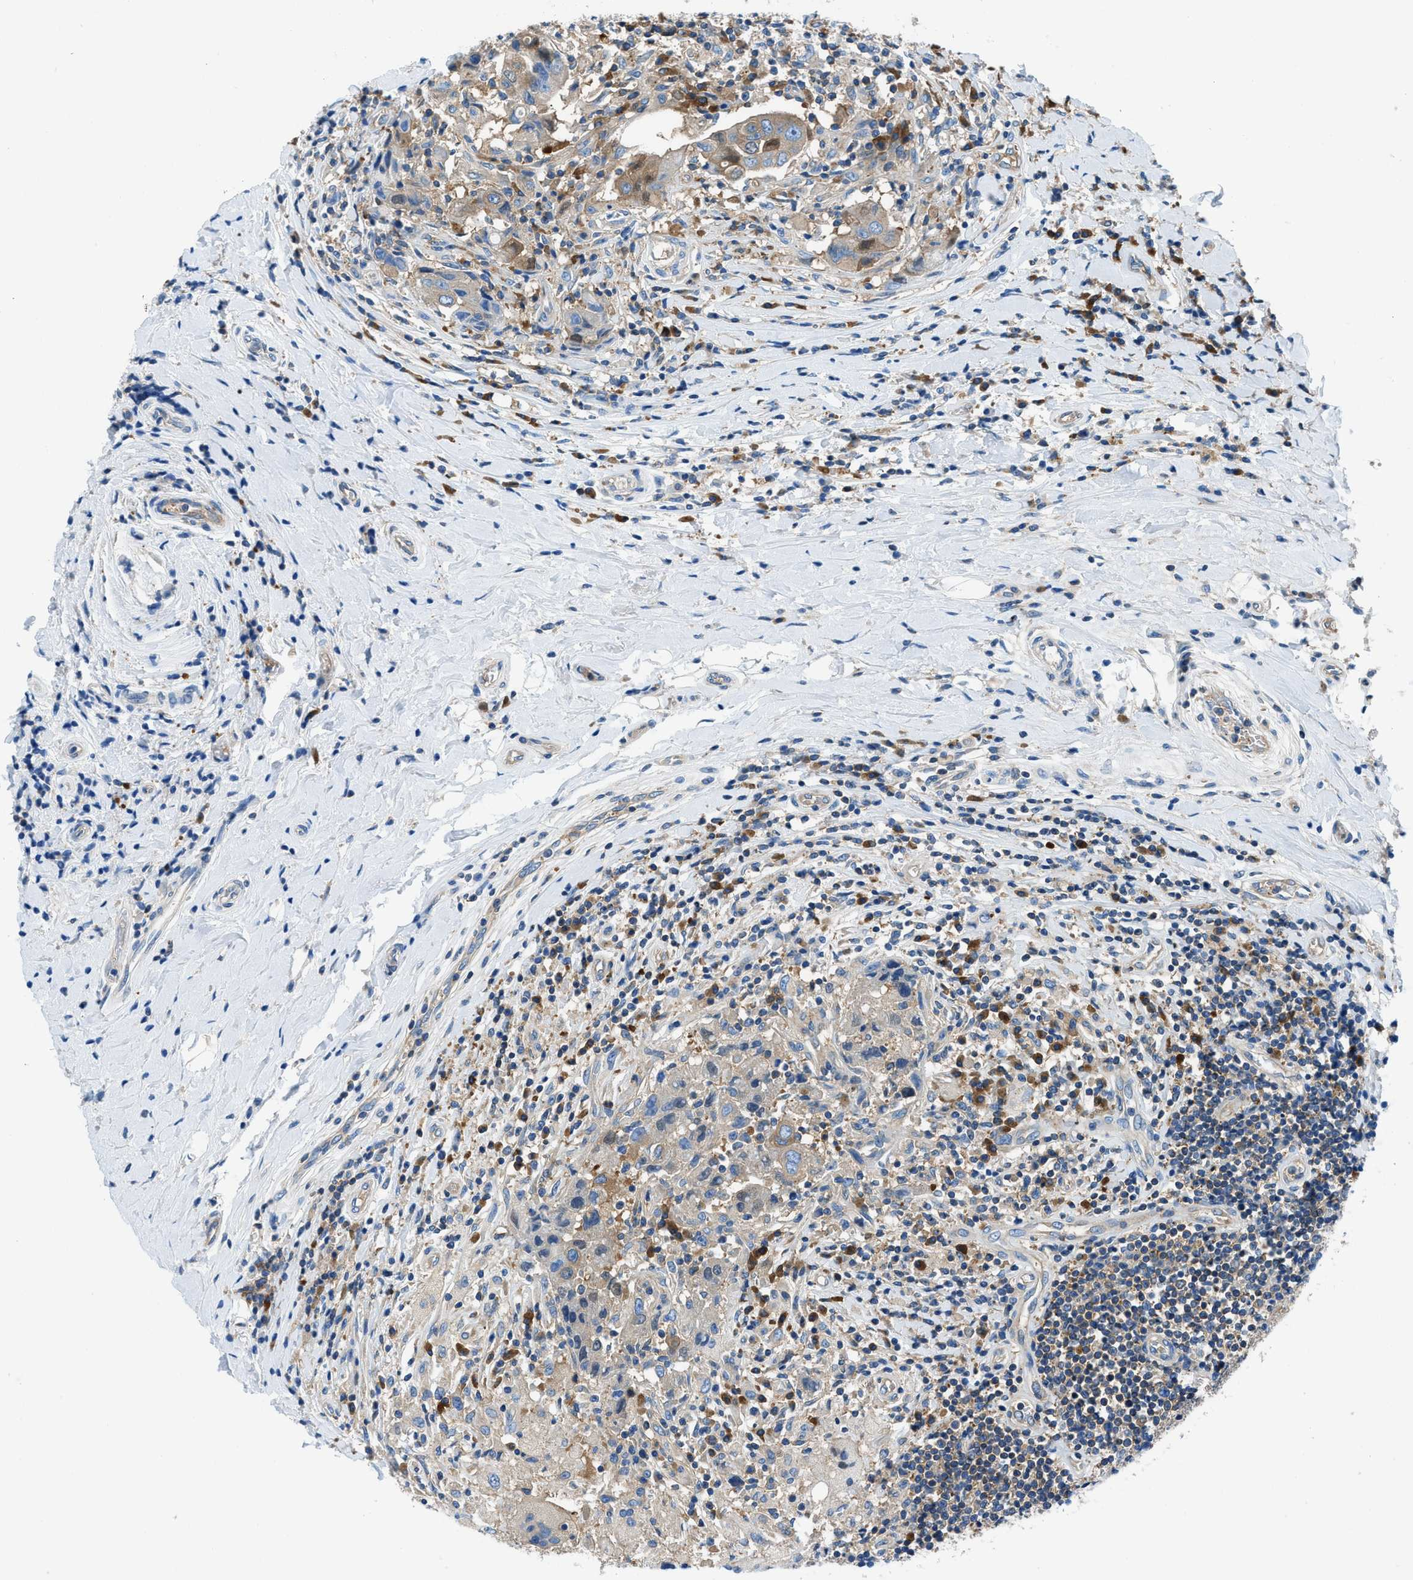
{"staining": {"intensity": "moderate", "quantity": "25%-75%", "location": "cytoplasmic/membranous"}, "tissue": "breast cancer", "cell_type": "Tumor cells", "image_type": "cancer", "snomed": [{"axis": "morphology", "description": "Duct carcinoma"}, {"axis": "topography", "description": "Breast"}], "caption": "Breast cancer stained for a protein (brown) displays moderate cytoplasmic/membranous positive expression in approximately 25%-75% of tumor cells.", "gene": "SARS1", "patient": {"sex": "female", "age": 27}}